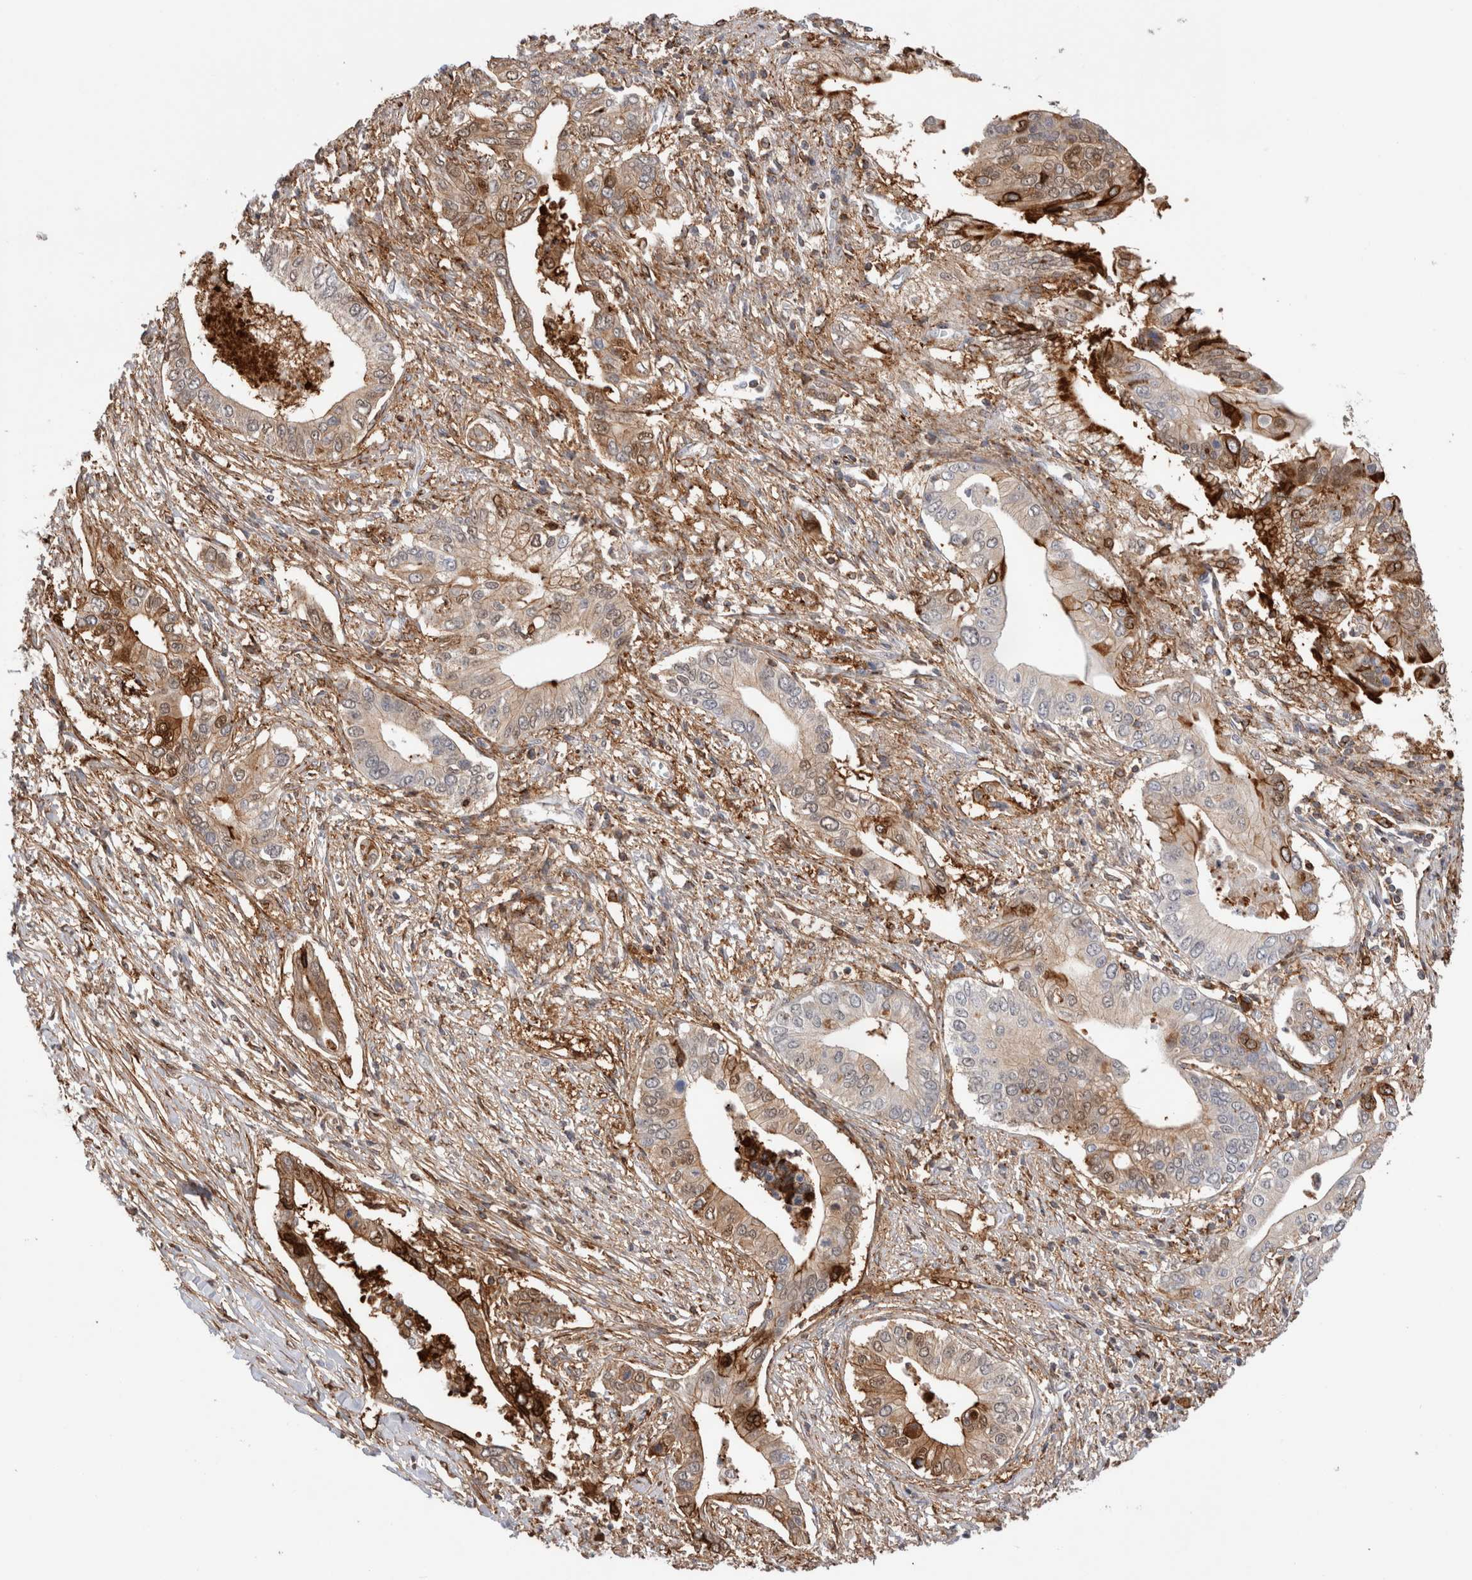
{"staining": {"intensity": "moderate", "quantity": ">75%", "location": "cytoplasmic/membranous,nuclear"}, "tissue": "pancreatic cancer", "cell_type": "Tumor cells", "image_type": "cancer", "snomed": [{"axis": "morphology", "description": "Normal tissue, NOS"}, {"axis": "morphology", "description": "Adenocarcinoma, NOS"}, {"axis": "topography", "description": "Pancreas"}, {"axis": "topography", "description": "Peripheral nerve tissue"}], "caption": "Immunohistochemistry staining of pancreatic adenocarcinoma, which demonstrates medium levels of moderate cytoplasmic/membranous and nuclear positivity in about >75% of tumor cells indicating moderate cytoplasmic/membranous and nuclear protein expression. The staining was performed using DAB (brown) for protein detection and nuclei were counterstained in hematoxylin (blue).", "gene": "CCDC88B", "patient": {"sex": "male", "age": 59}}